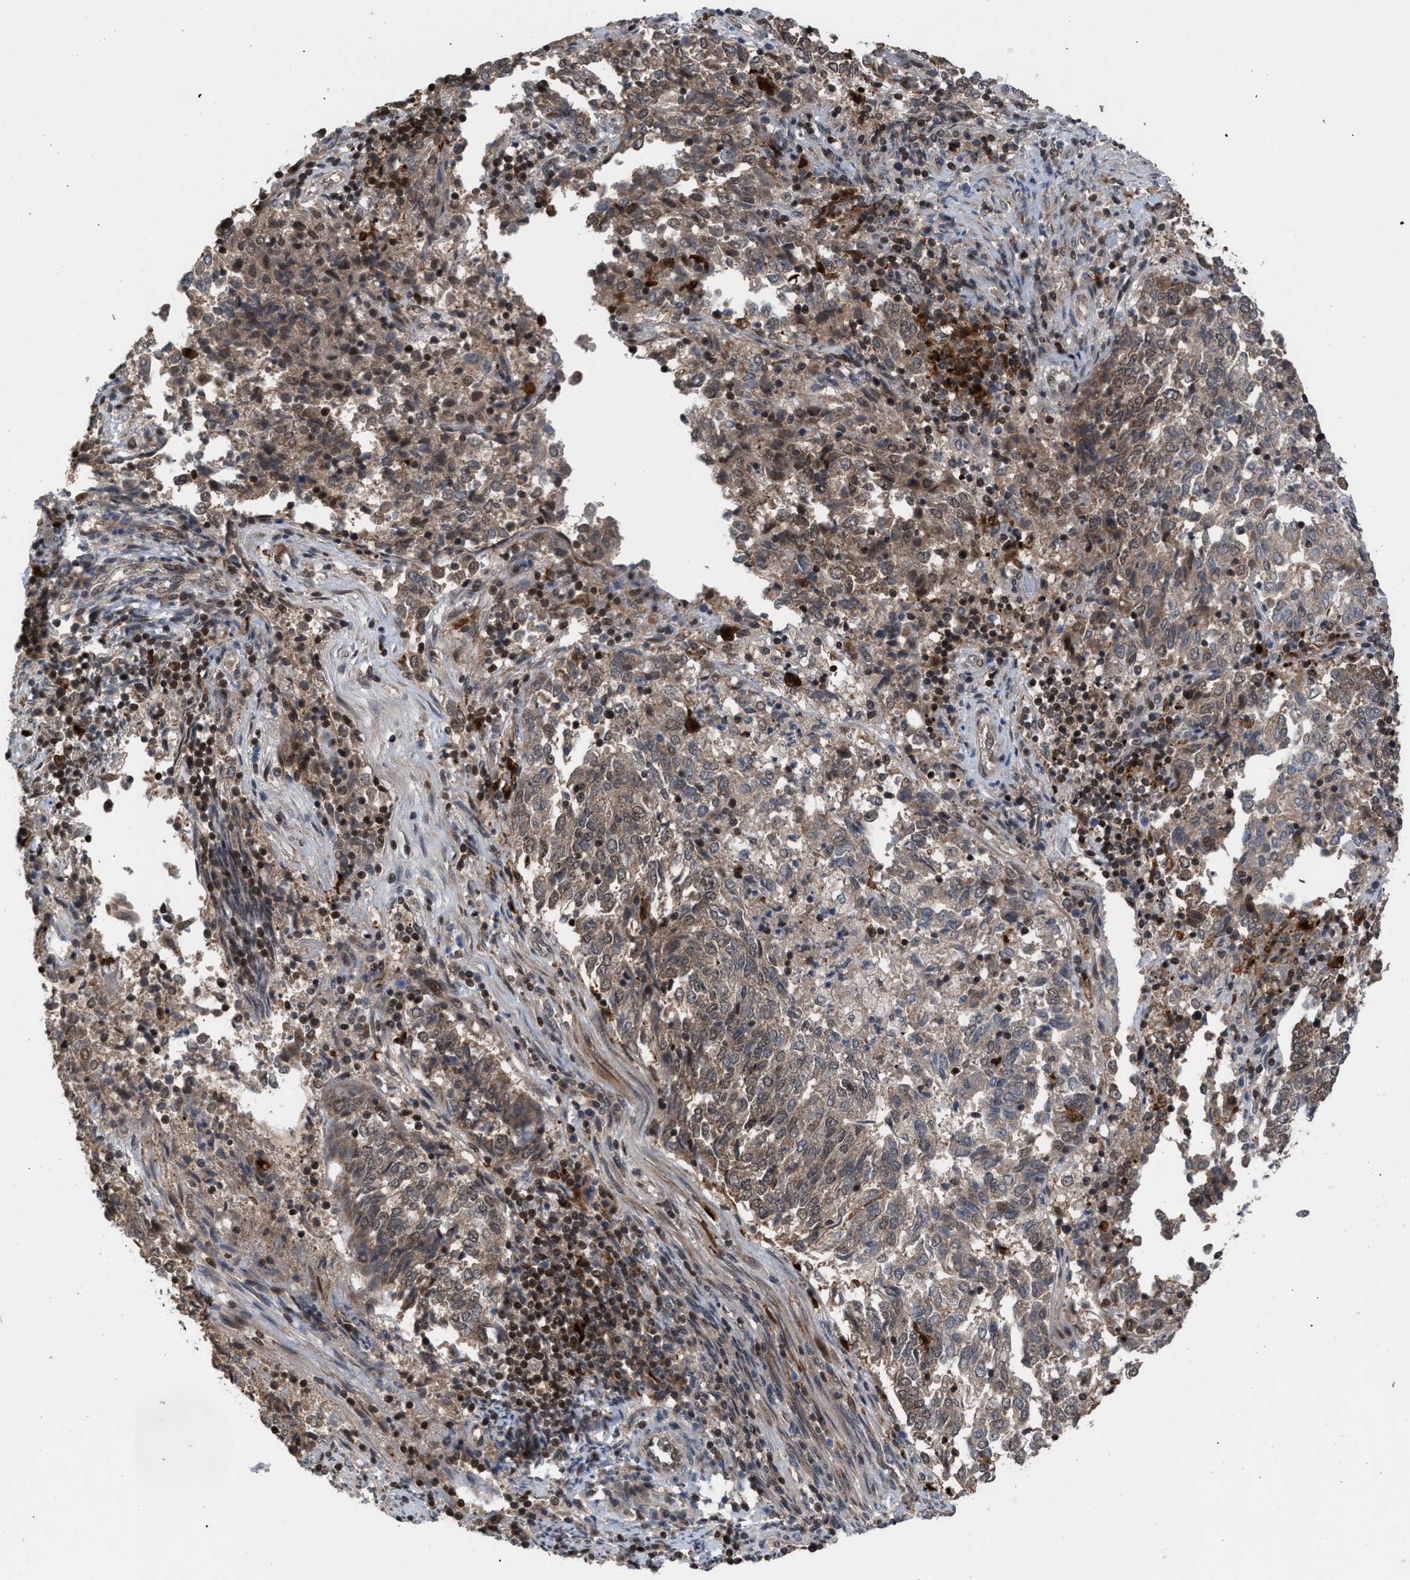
{"staining": {"intensity": "weak", "quantity": ">75%", "location": "cytoplasmic/membranous"}, "tissue": "endometrial cancer", "cell_type": "Tumor cells", "image_type": "cancer", "snomed": [{"axis": "morphology", "description": "Adenocarcinoma, NOS"}, {"axis": "topography", "description": "Endometrium"}], "caption": "Endometrial cancer (adenocarcinoma) stained with a brown dye exhibits weak cytoplasmic/membranous positive staining in approximately >75% of tumor cells.", "gene": "C9orf78", "patient": {"sex": "female", "age": 80}}